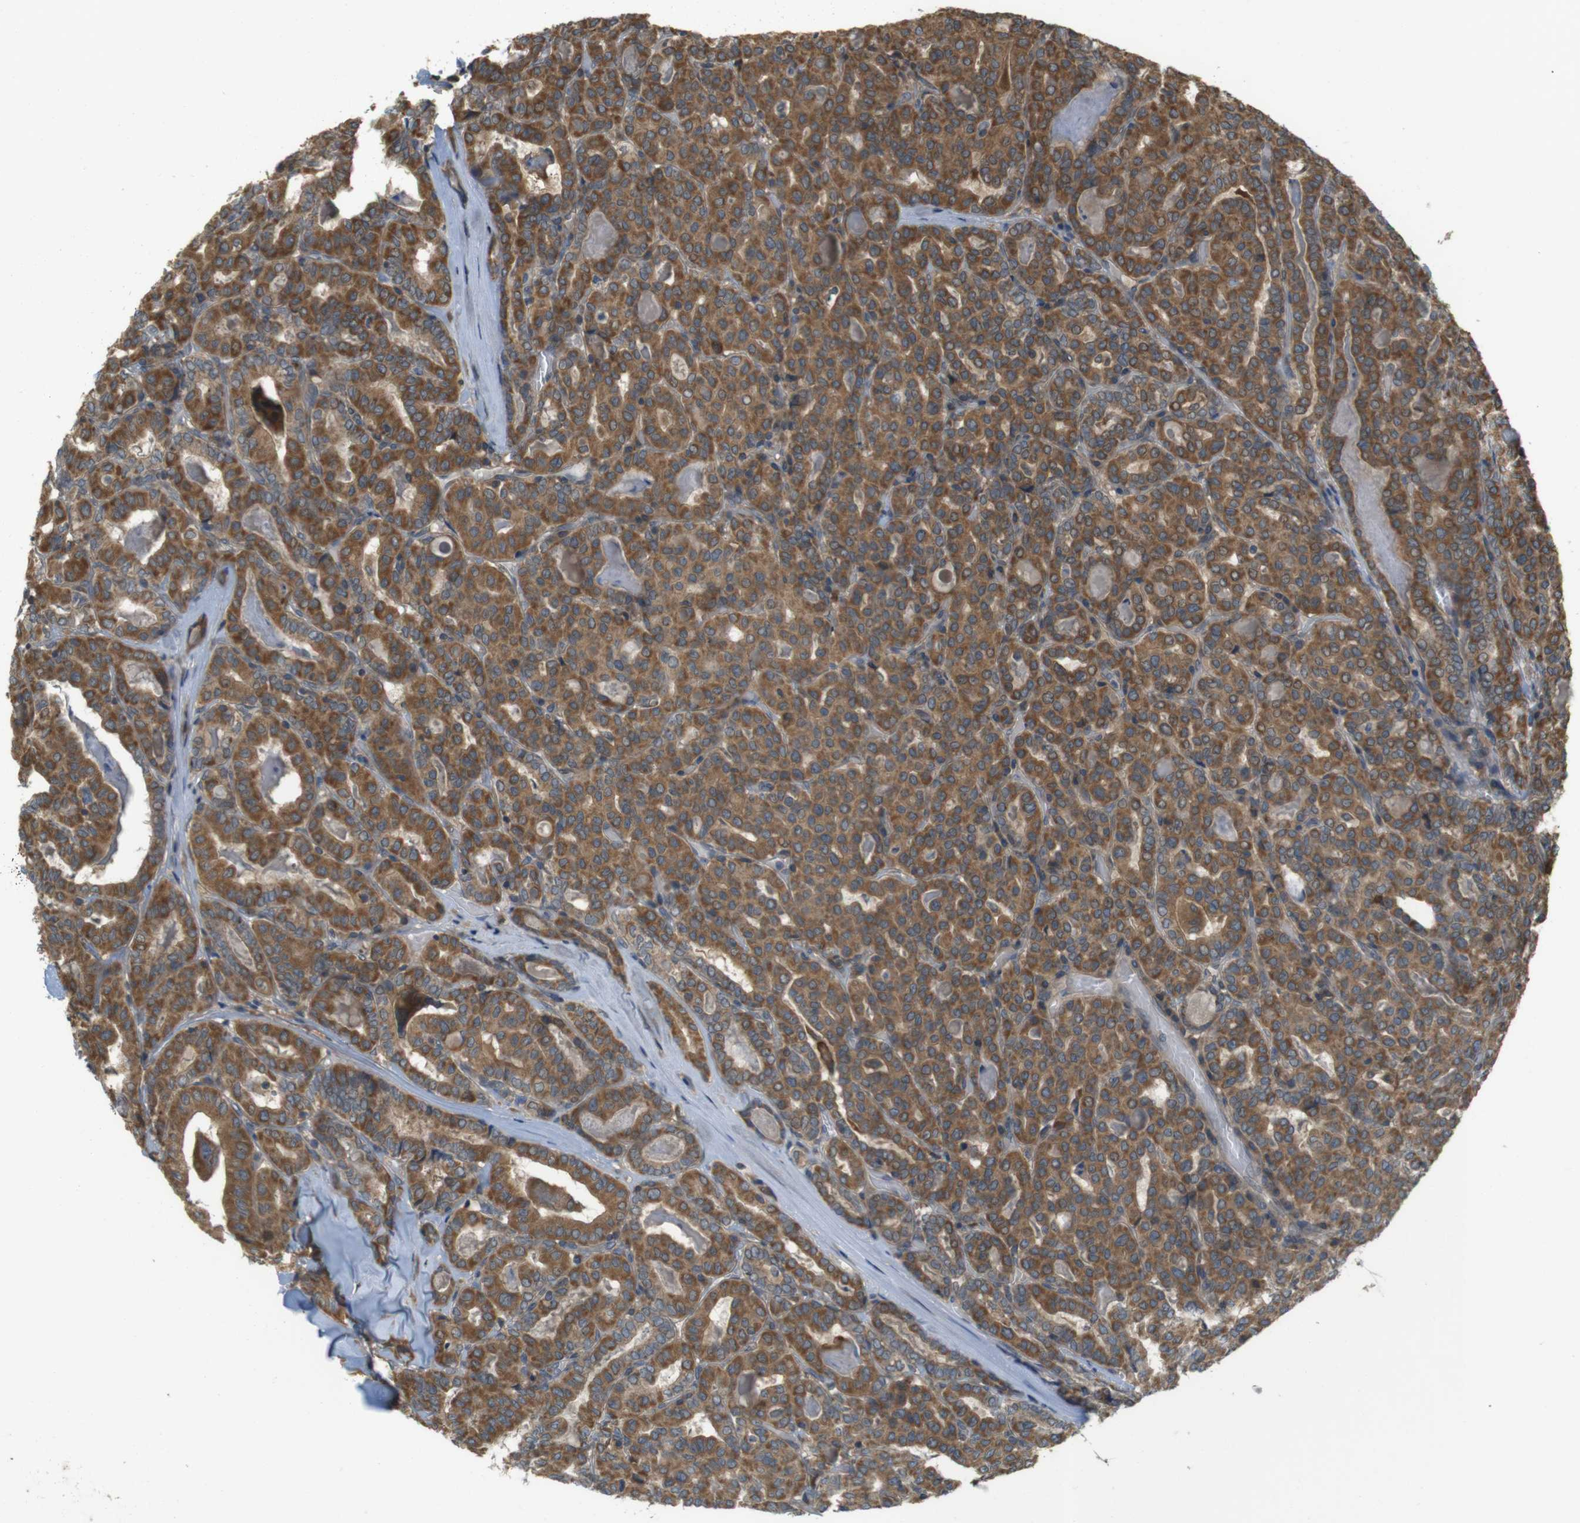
{"staining": {"intensity": "strong", "quantity": ">75%", "location": "cytoplasmic/membranous"}, "tissue": "thyroid cancer", "cell_type": "Tumor cells", "image_type": "cancer", "snomed": [{"axis": "morphology", "description": "Papillary adenocarcinoma, NOS"}, {"axis": "topography", "description": "Thyroid gland"}], "caption": "The image reveals immunohistochemical staining of thyroid cancer (papillary adenocarcinoma). There is strong cytoplasmic/membranous expression is seen in approximately >75% of tumor cells.", "gene": "RNF130", "patient": {"sex": "female", "age": 42}}